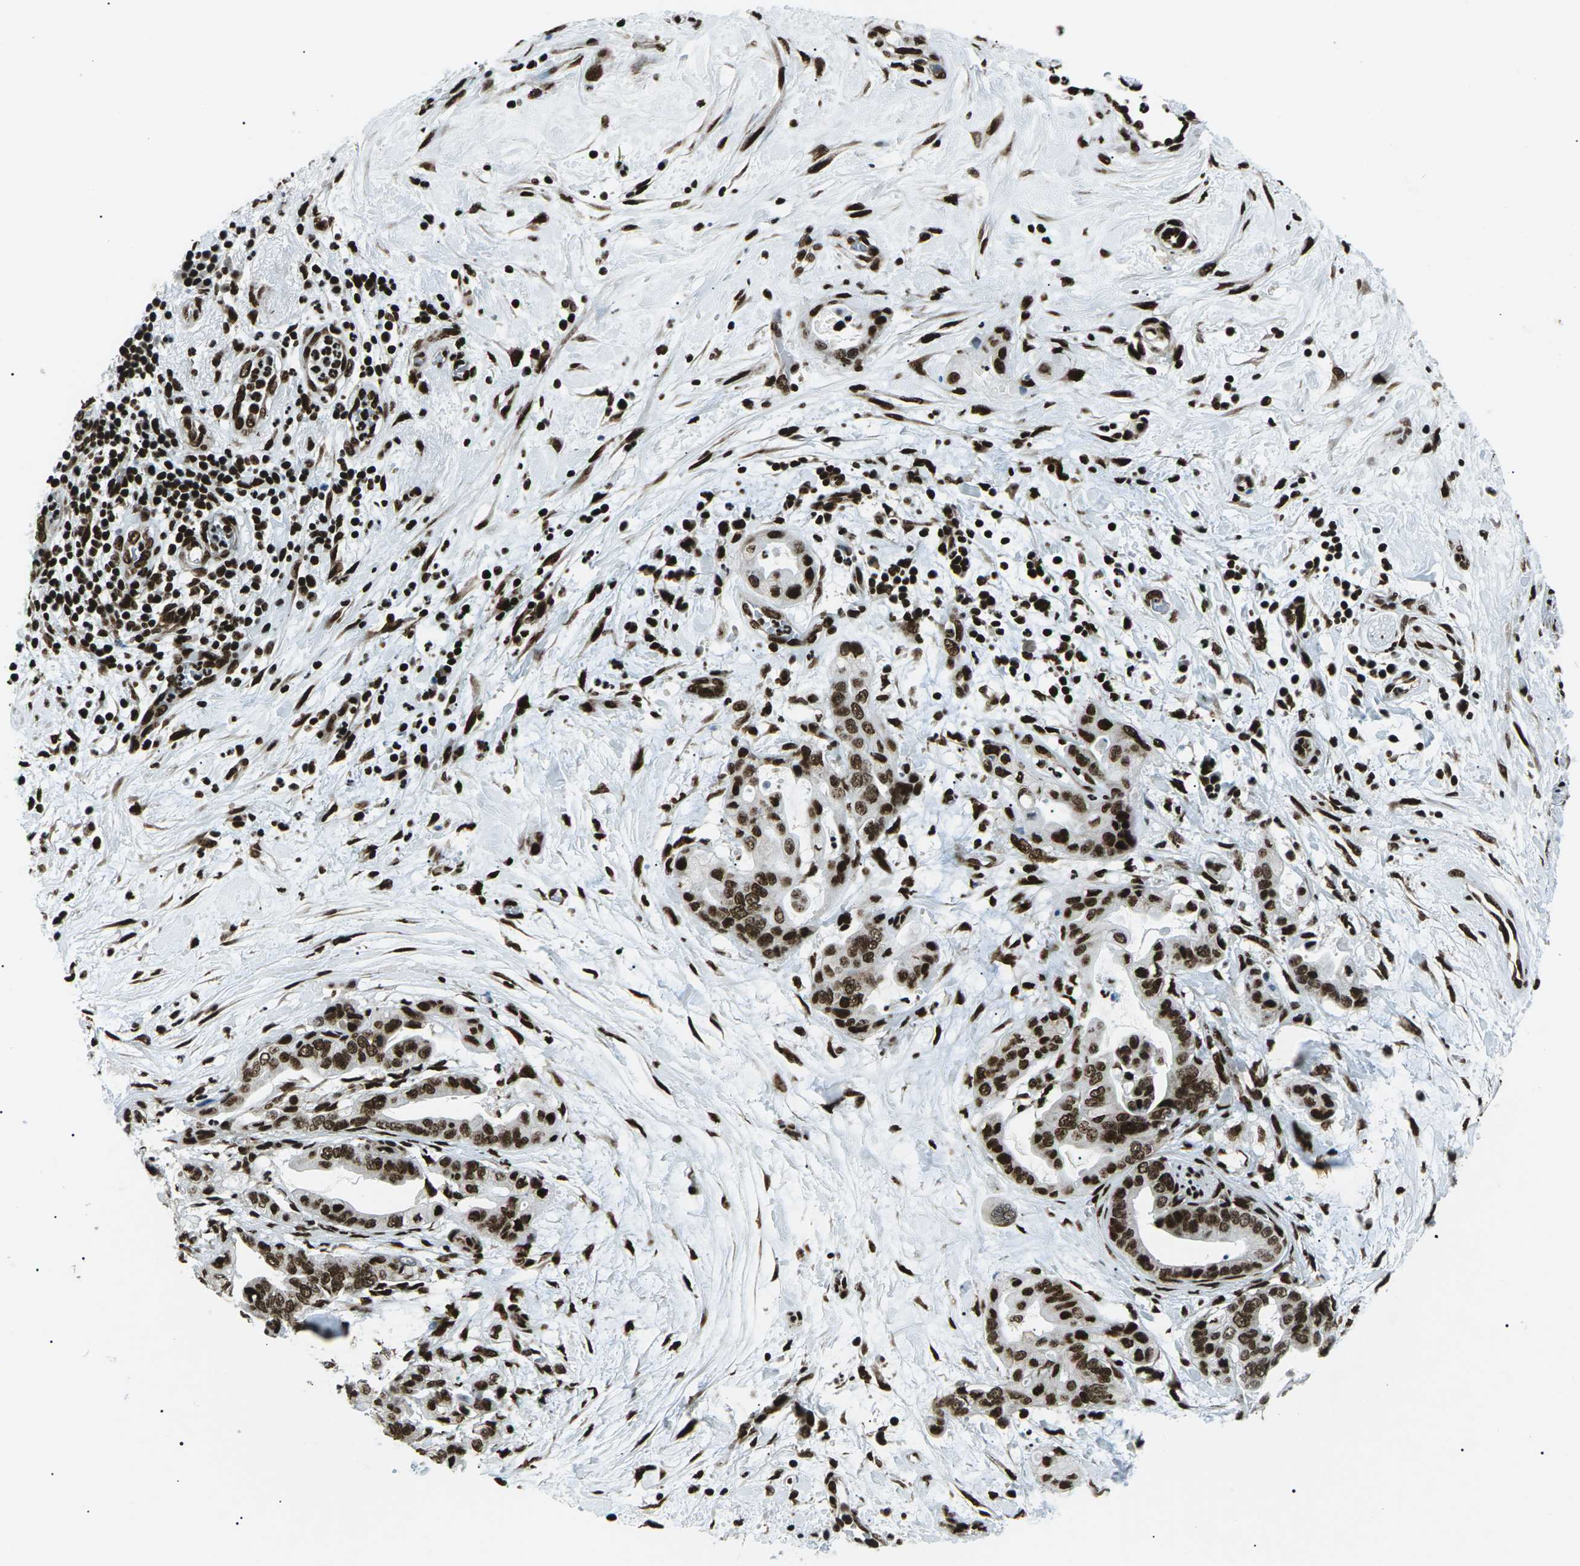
{"staining": {"intensity": "strong", "quantity": ">75%", "location": "nuclear"}, "tissue": "pancreatic cancer", "cell_type": "Tumor cells", "image_type": "cancer", "snomed": [{"axis": "morphology", "description": "Adenocarcinoma, NOS"}, {"axis": "topography", "description": "Pancreas"}], "caption": "Brown immunohistochemical staining in human adenocarcinoma (pancreatic) exhibits strong nuclear expression in about >75% of tumor cells. (brown staining indicates protein expression, while blue staining denotes nuclei).", "gene": "HNRNPK", "patient": {"sex": "female", "age": 75}}